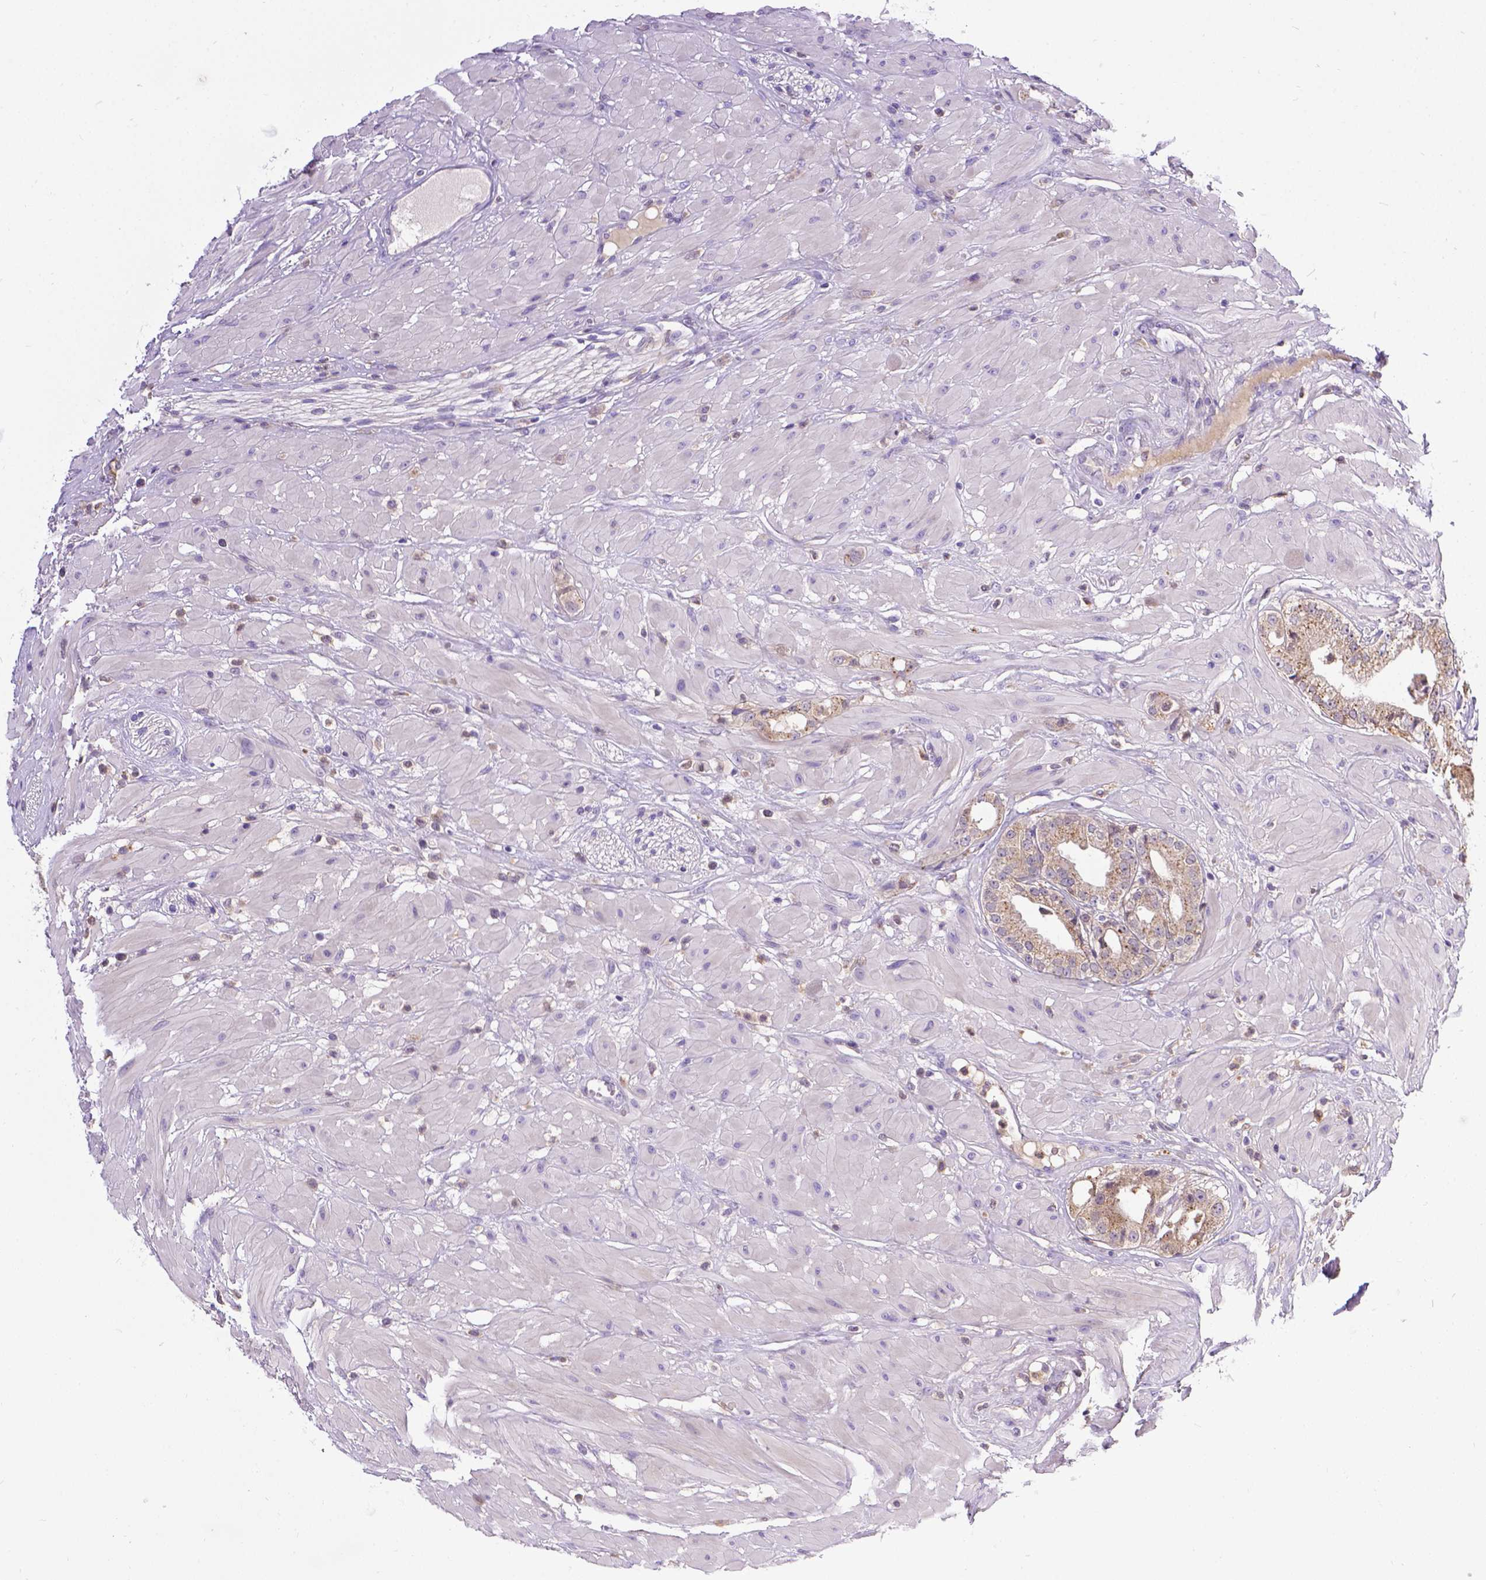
{"staining": {"intensity": "negative", "quantity": "none", "location": "none"}, "tissue": "prostate cancer", "cell_type": "Tumor cells", "image_type": "cancer", "snomed": [{"axis": "morphology", "description": "Adenocarcinoma, Low grade"}, {"axis": "topography", "description": "Prostate"}], "caption": "IHC of prostate cancer (adenocarcinoma (low-grade)) reveals no staining in tumor cells.", "gene": "TM4SF18", "patient": {"sex": "male", "age": 60}}